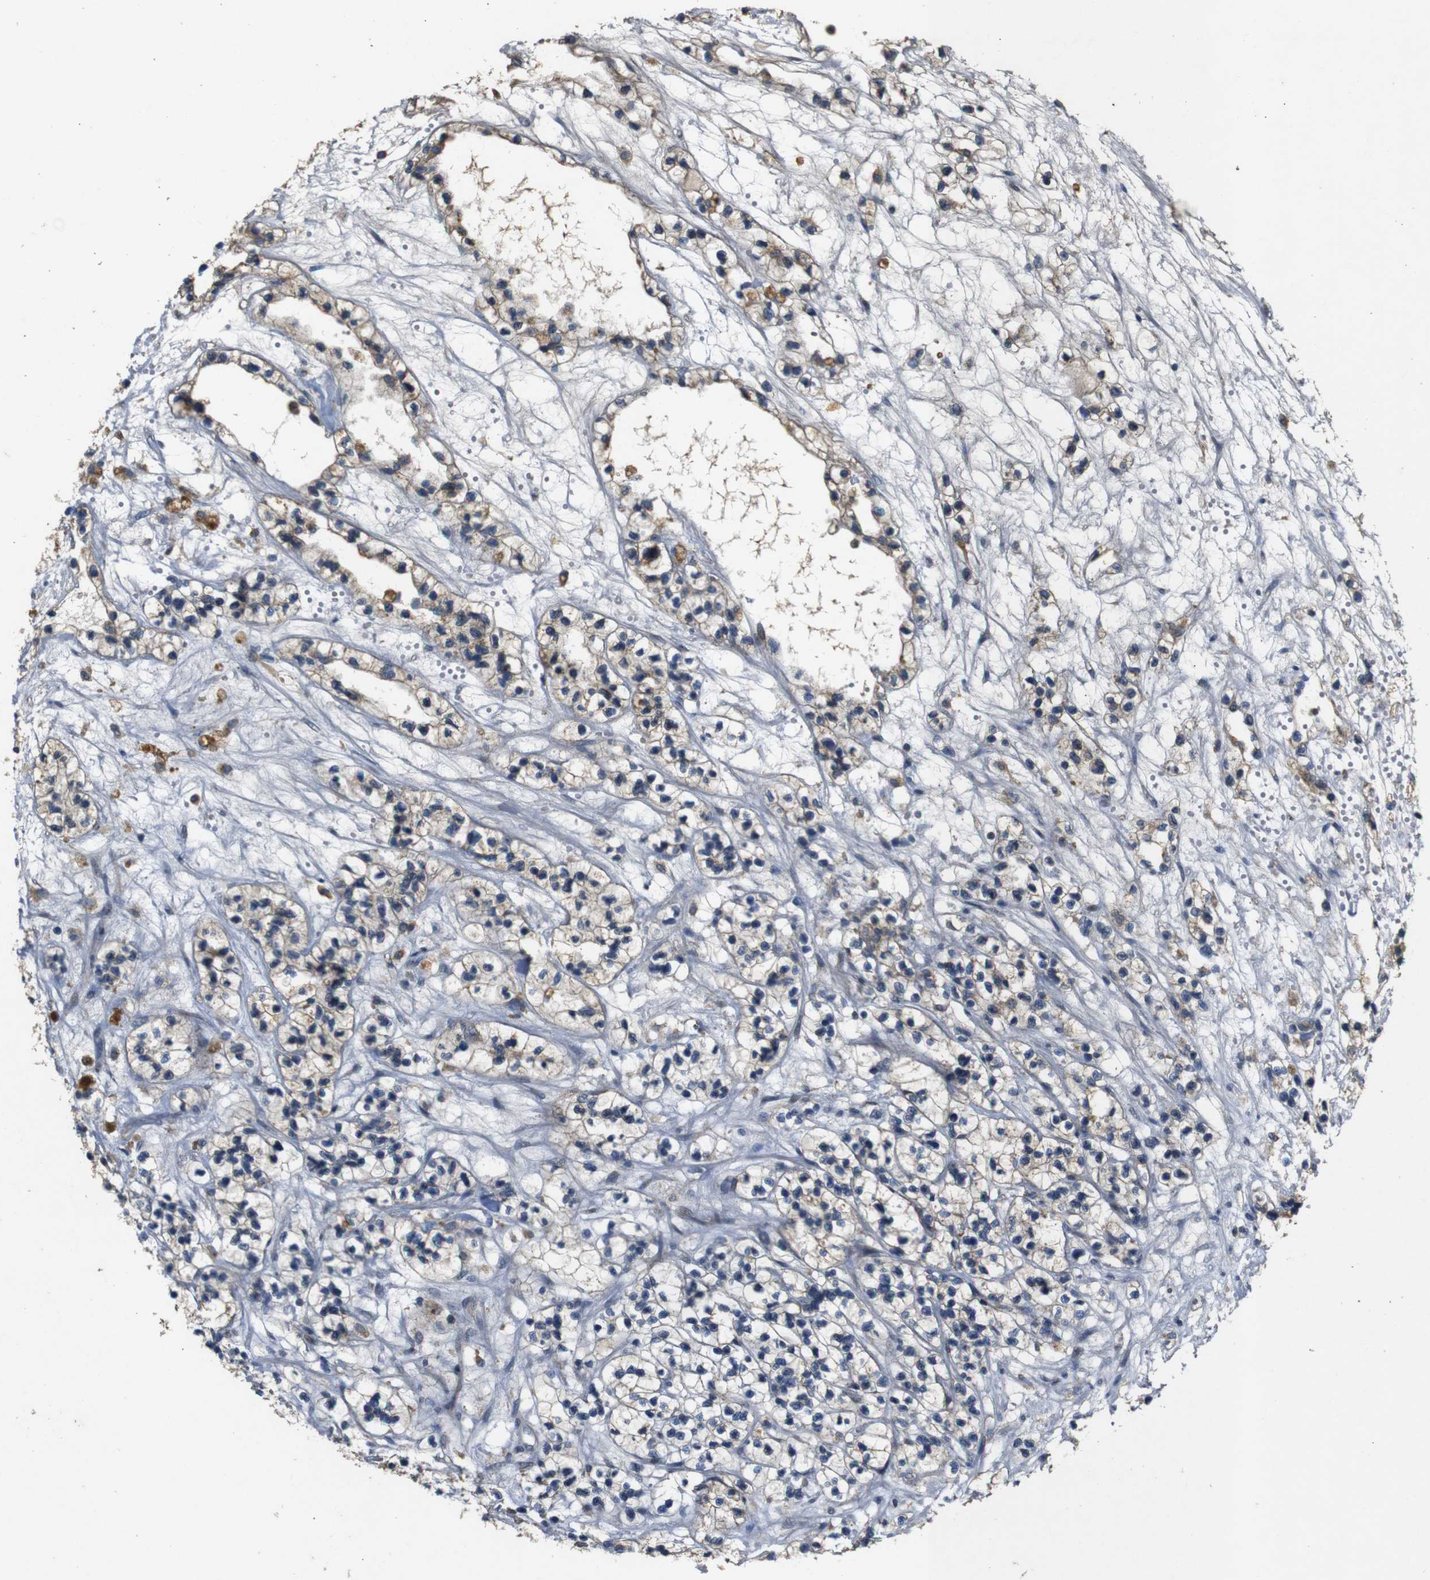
{"staining": {"intensity": "weak", "quantity": "<25%", "location": "cytoplasmic/membranous"}, "tissue": "renal cancer", "cell_type": "Tumor cells", "image_type": "cancer", "snomed": [{"axis": "morphology", "description": "Adenocarcinoma, NOS"}, {"axis": "topography", "description": "Kidney"}], "caption": "DAB (3,3'-diaminobenzidine) immunohistochemical staining of human renal adenocarcinoma exhibits no significant positivity in tumor cells. (IHC, brightfield microscopy, high magnification).", "gene": "MAGI2", "patient": {"sex": "female", "age": 57}}